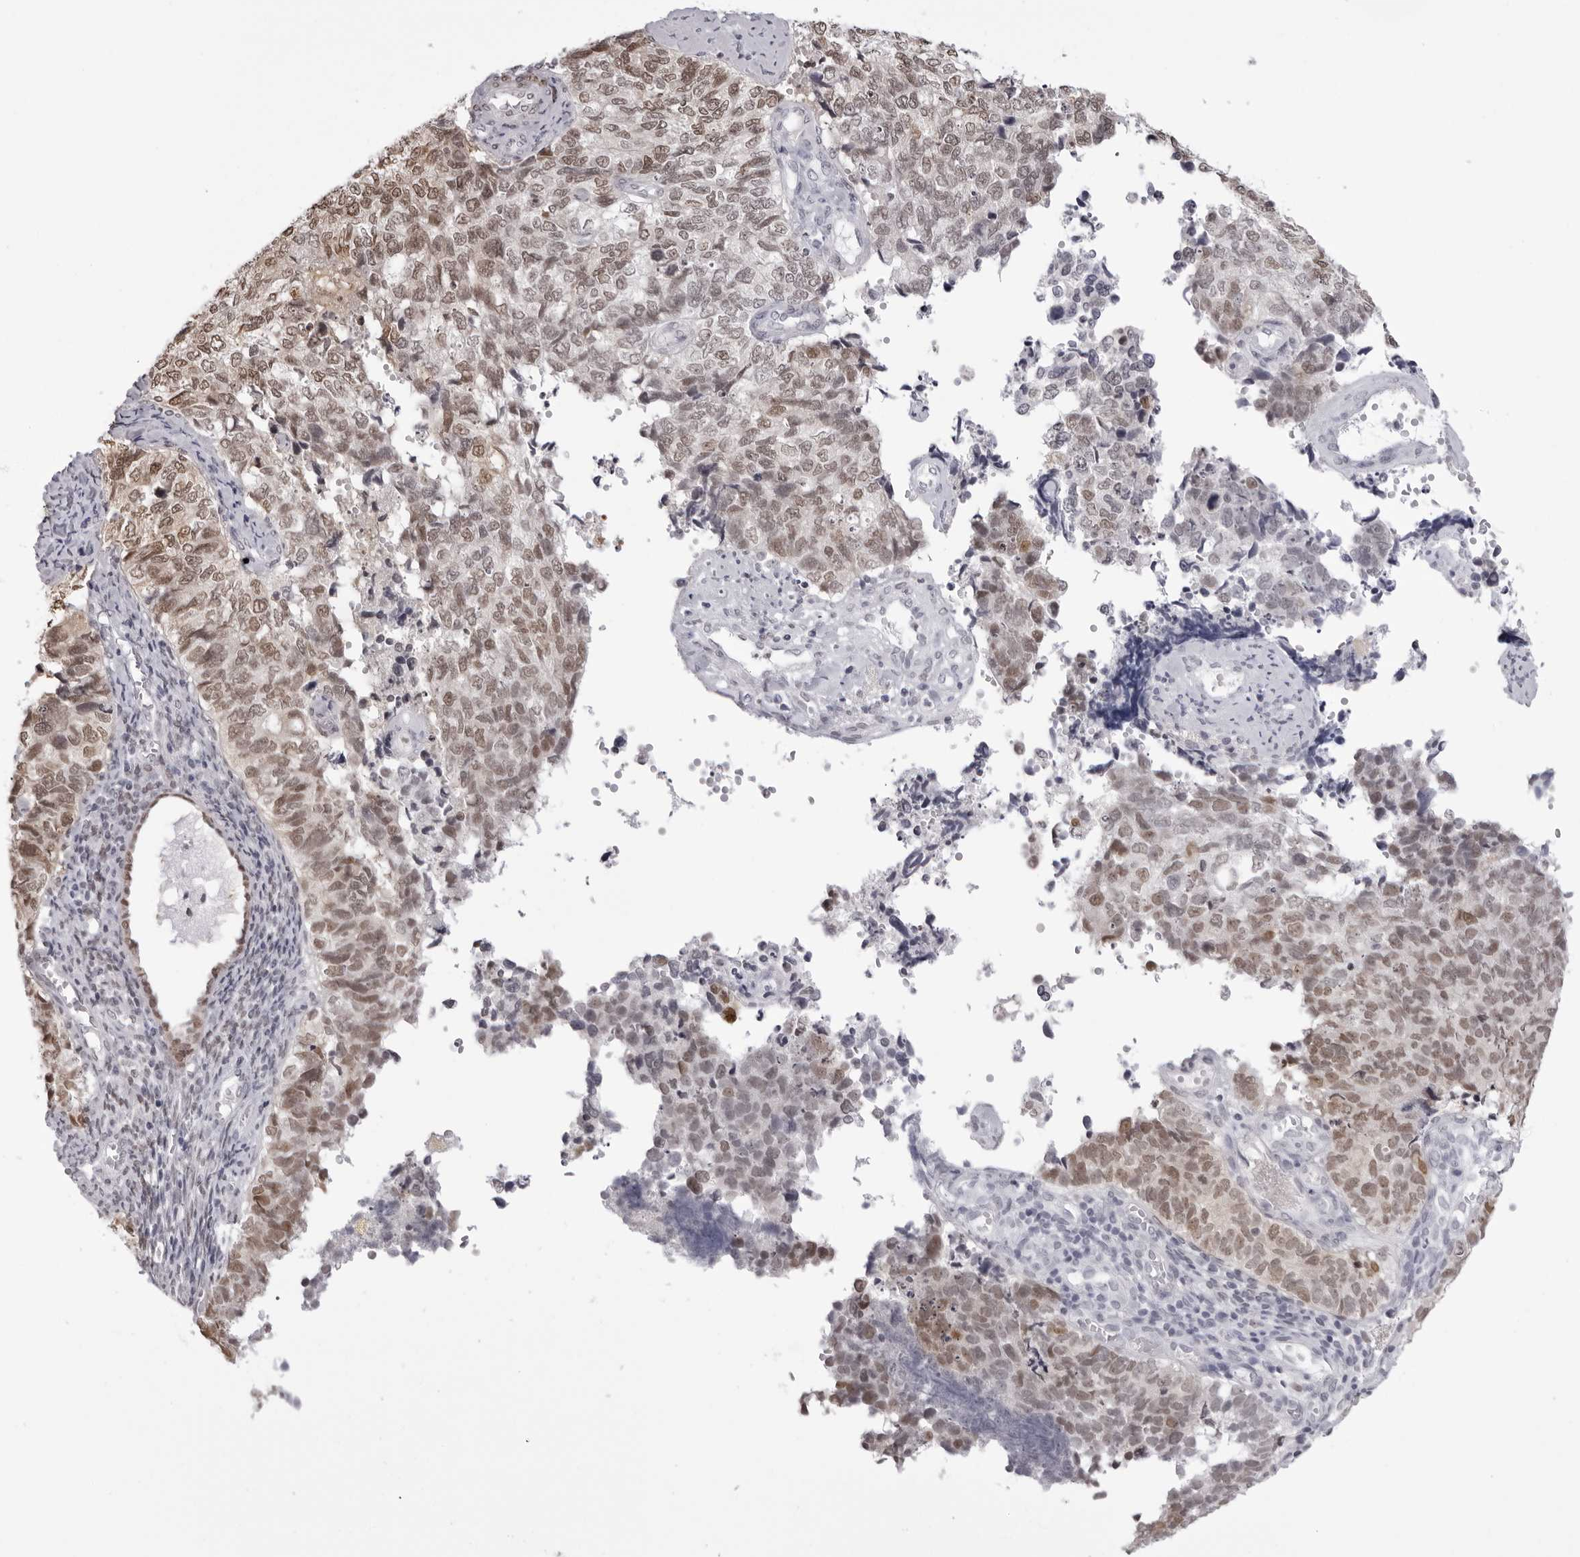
{"staining": {"intensity": "weak", "quantity": ">75%", "location": "nuclear"}, "tissue": "cervical cancer", "cell_type": "Tumor cells", "image_type": "cancer", "snomed": [{"axis": "morphology", "description": "Squamous cell carcinoma, NOS"}, {"axis": "topography", "description": "Cervix"}], "caption": "Protein analysis of cervical cancer (squamous cell carcinoma) tissue demonstrates weak nuclear positivity in about >75% of tumor cells.", "gene": "HSPA4", "patient": {"sex": "female", "age": 63}}